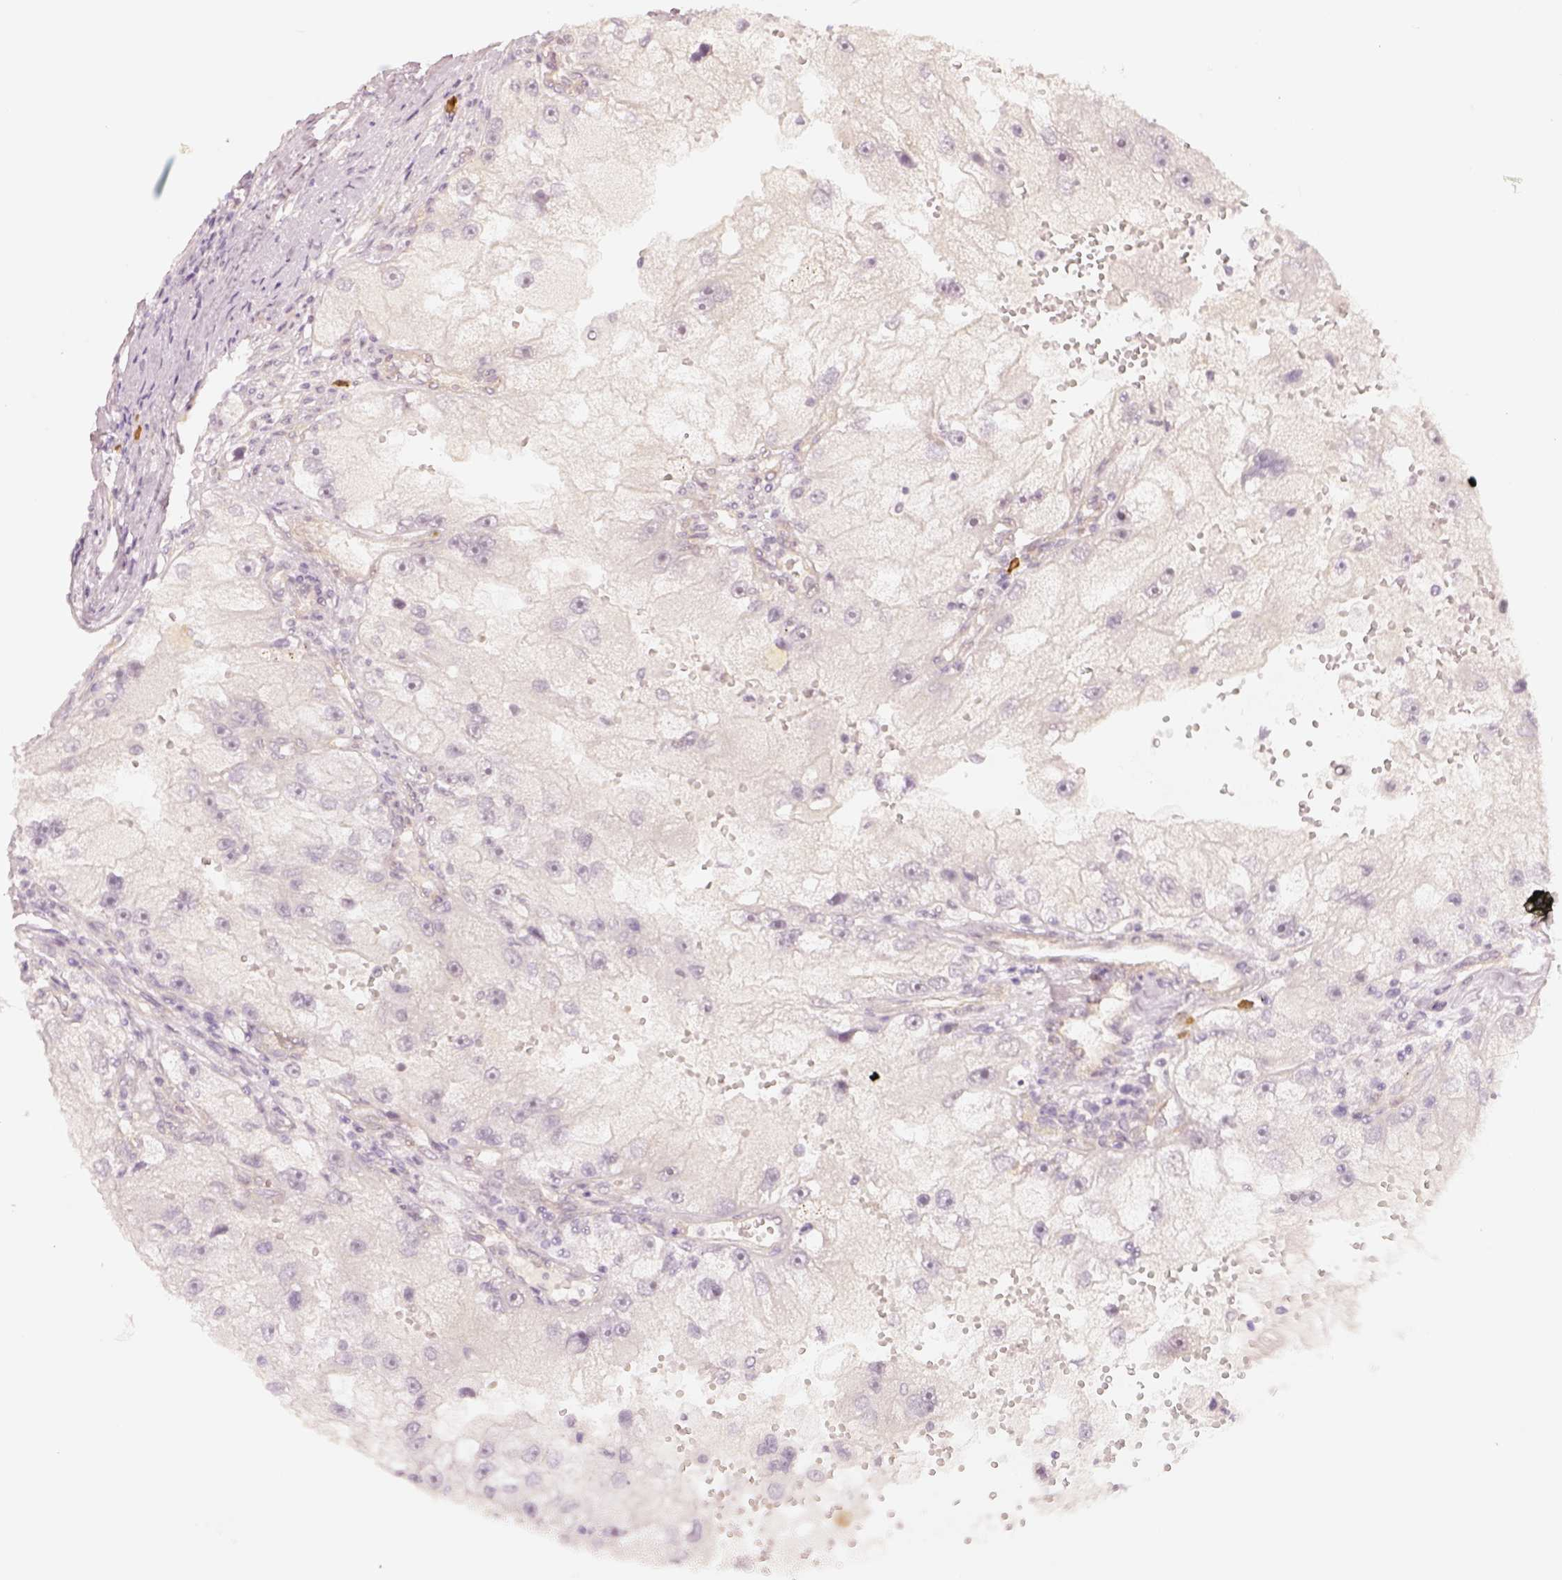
{"staining": {"intensity": "negative", "quantity": "none", "location": "none"}, "tissue": "renal cancer", "cell_type": "Tumor cells", "image_type": "cancer", "snomed": [{"axis": "morphology", "description": "Adenocarcinoma, NOS"}, {"axis": "topography", "description": "Kidney"}], "caption": "This is an immunohistochemistry histopathology image of adenocarcinoma (renal). There is no positivity in tumor cells.", "gene": "EAF2", "patient": {"sex": "male", "age": 63}}